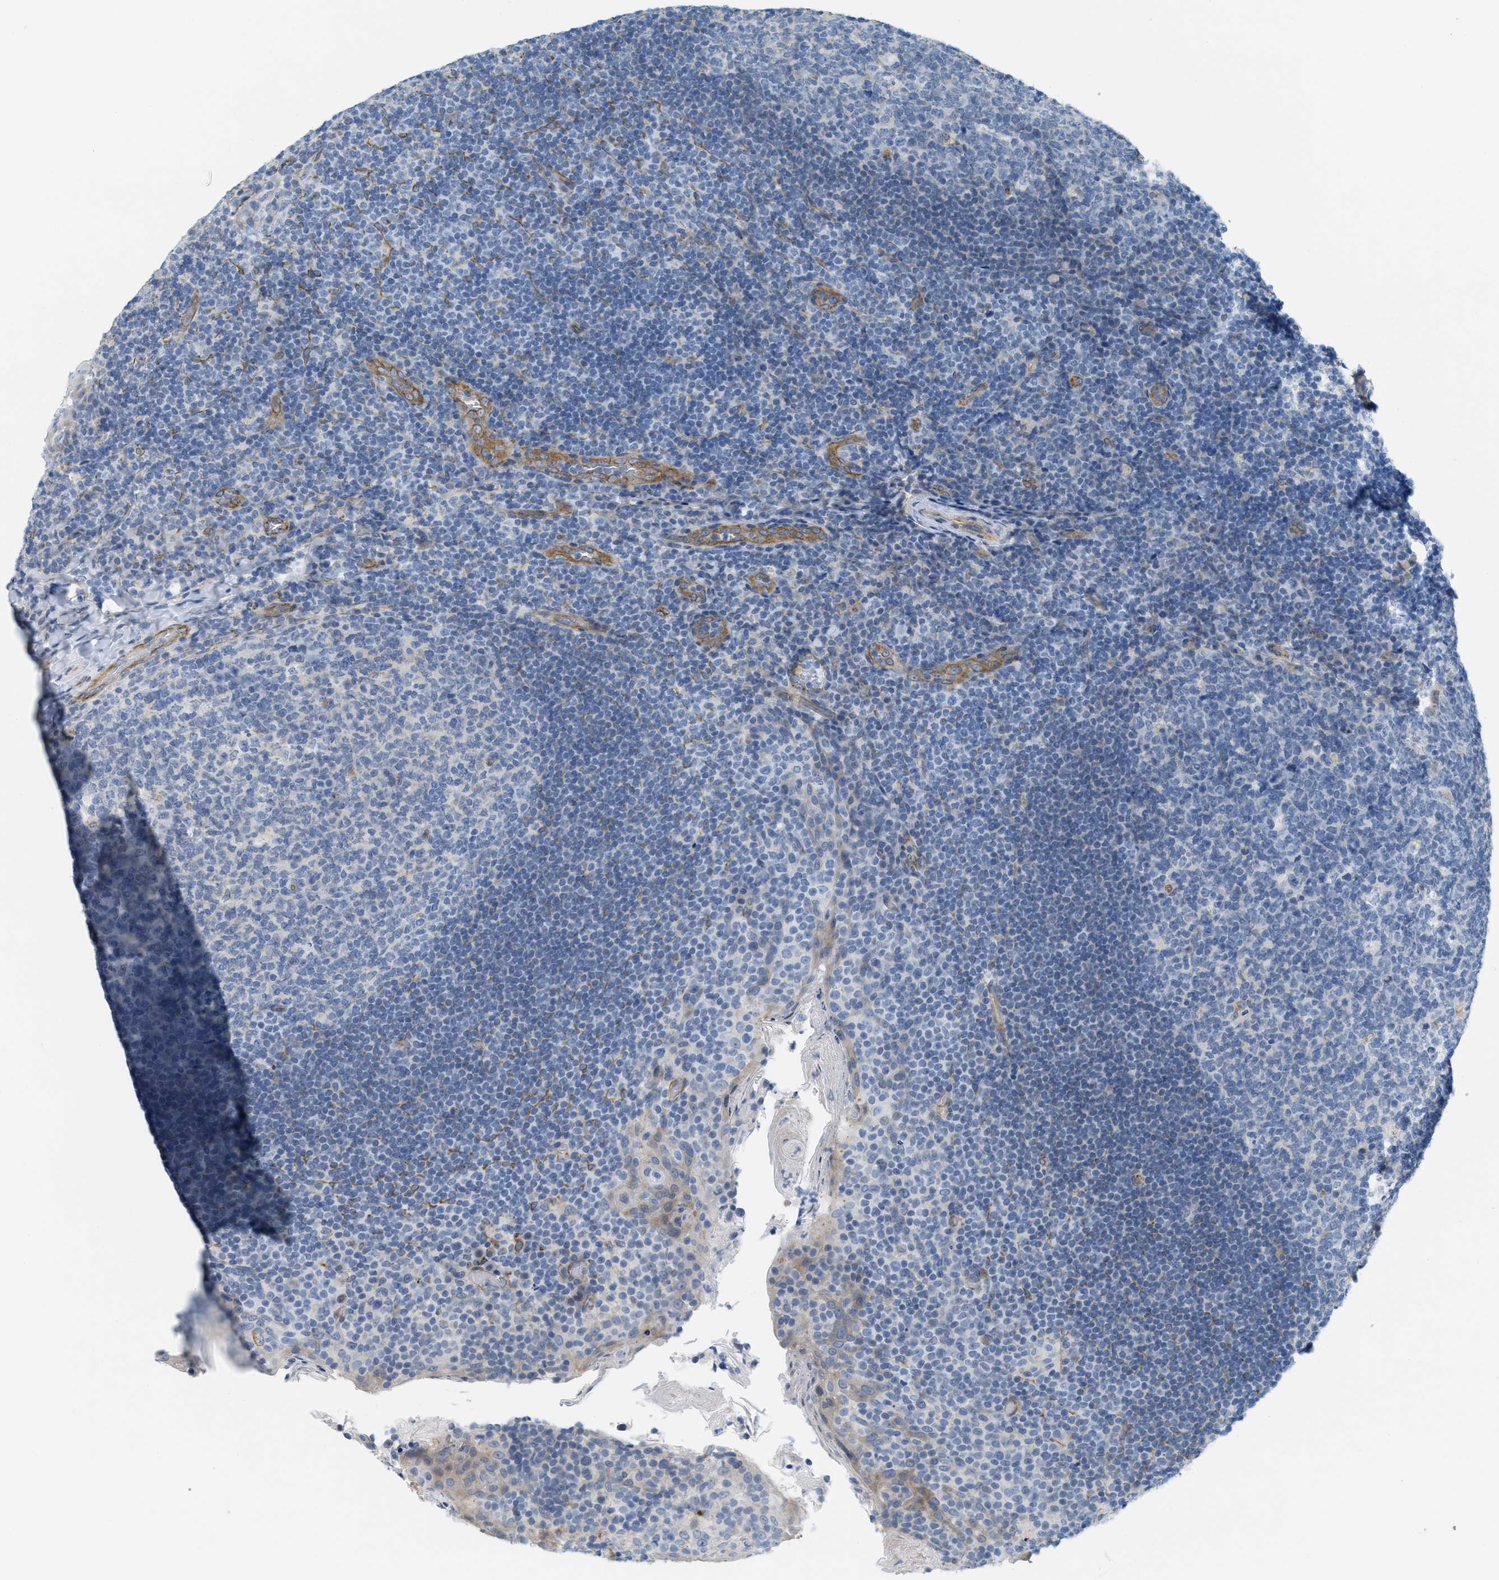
{"staining": {"intensity": "negative", "quantity": "none", "location": "none"}, "tissue": "tonsil", "cell_type": "Germinal center cells", "image_type": "normal", "snomed": [{"axis": "morphology", "description": "Normal tissue, NOS"}, {"axis": "topography", "description": "Tonsil"}], "caption": "Immunohistochemistry (IHC) histopathology image of benign tonsil: tonsil stained with DAB reveals no significant protein expression in germinal center cells.", "gene": "SLC12A1", "patient": {"sex": "male", "age": 17}}